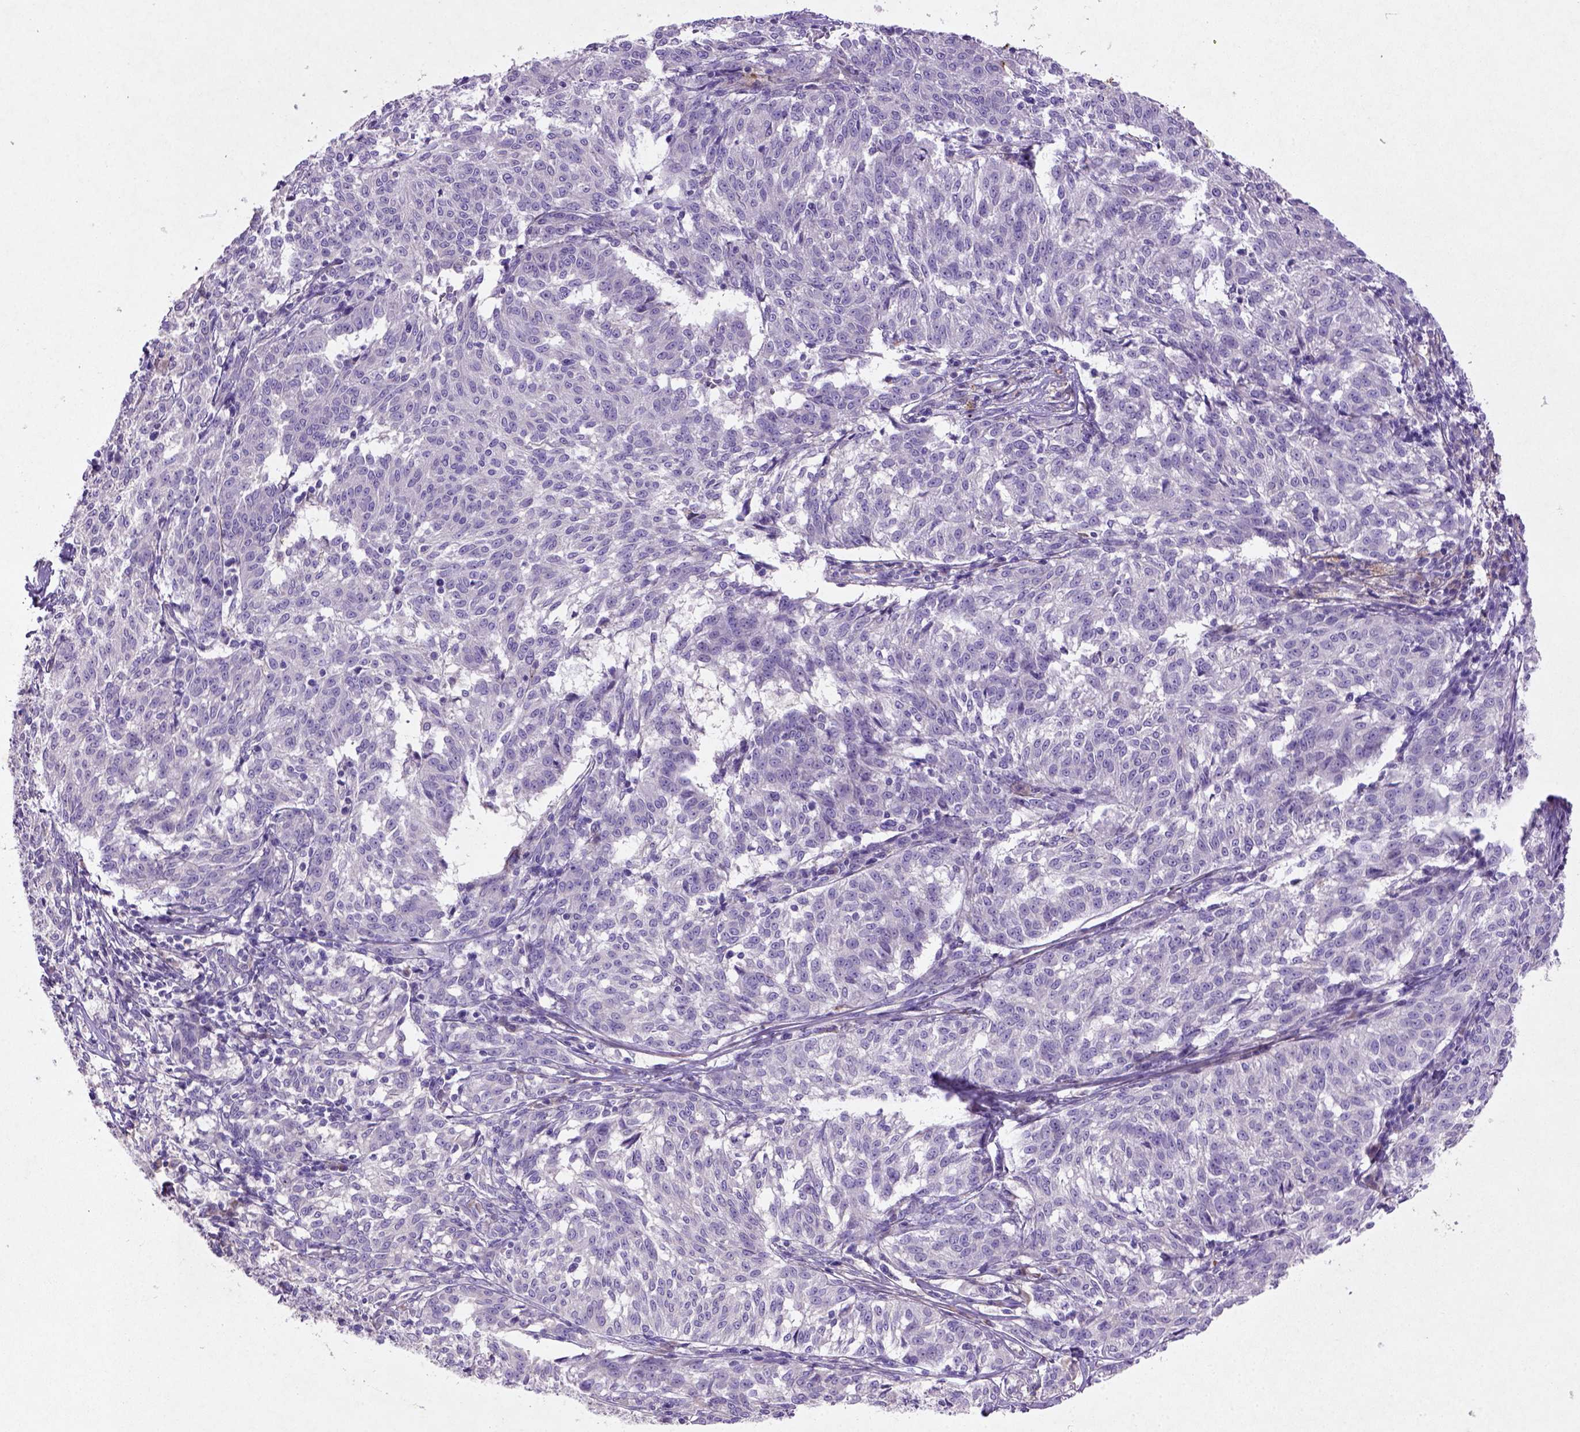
{"staining": {"intensity": "negative", "quantity": "none", "location": "none"}, "tissue": "melanoma", "cell_type": "Tumor cells", "image_type": "cancer", "snomed": [{"axis": "morphology", "description": "Malignant melanoma, NOS"}, {"axis": "topography", "description": "Skin"}], "caption": "Tumor cells are negative for brown protein staining in malignant melanoma.", "gene": "NUDT2", "patient": {"sex": "female", "age": 72}}